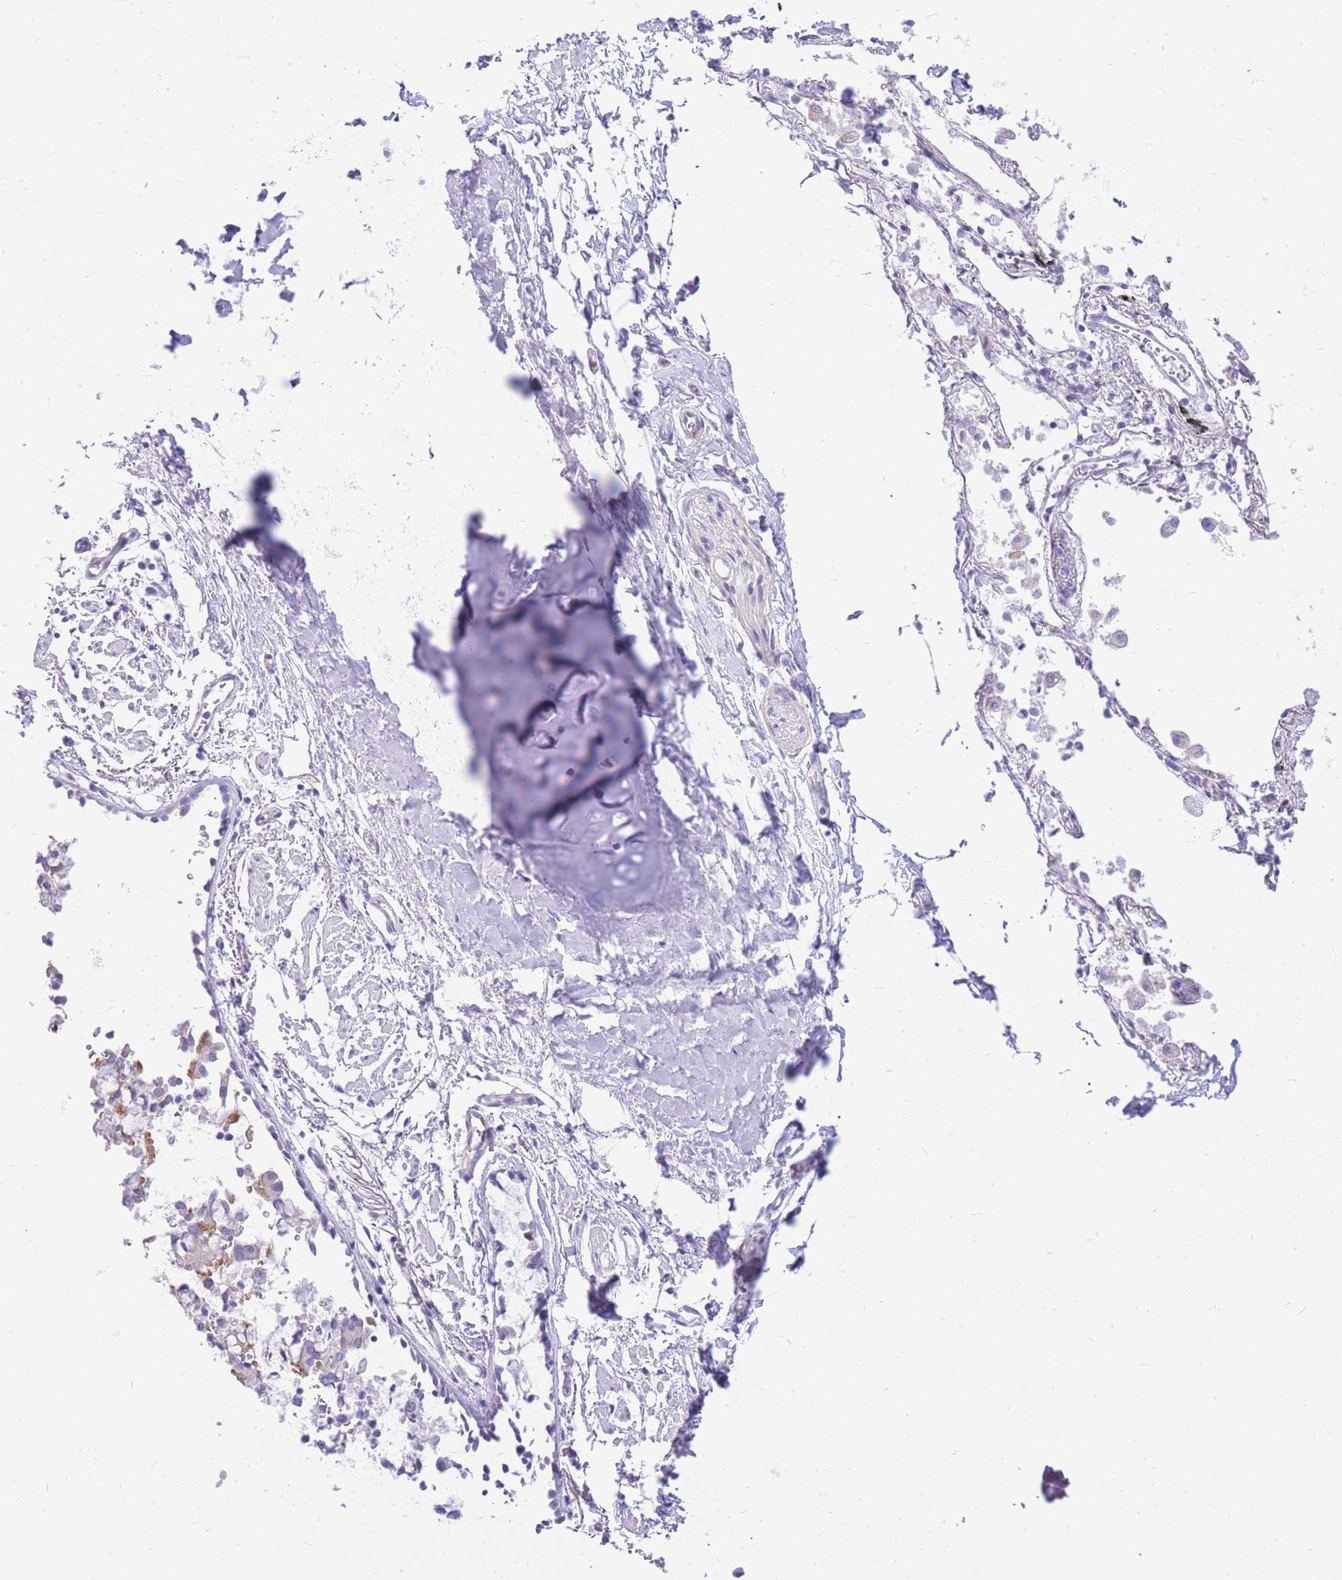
{"staining": {"intensity": "negative", "quantity": "none", "location": "none"}, "tissue": "adipose tissue", "cell_type": "Adipocytes", "image_type": "normal", "snomed": [{"axis": "morphology", "description": "Normal tissue, NOS"}, {"axis": "topography", "description": "Cartilage tissue"}], "caption": "Immunohistochemistry of unremarkable adipose tissue shows no staining in adipocytes.", "gene": "ZNF311", "patient": {"sex": "male", "age": 73}}